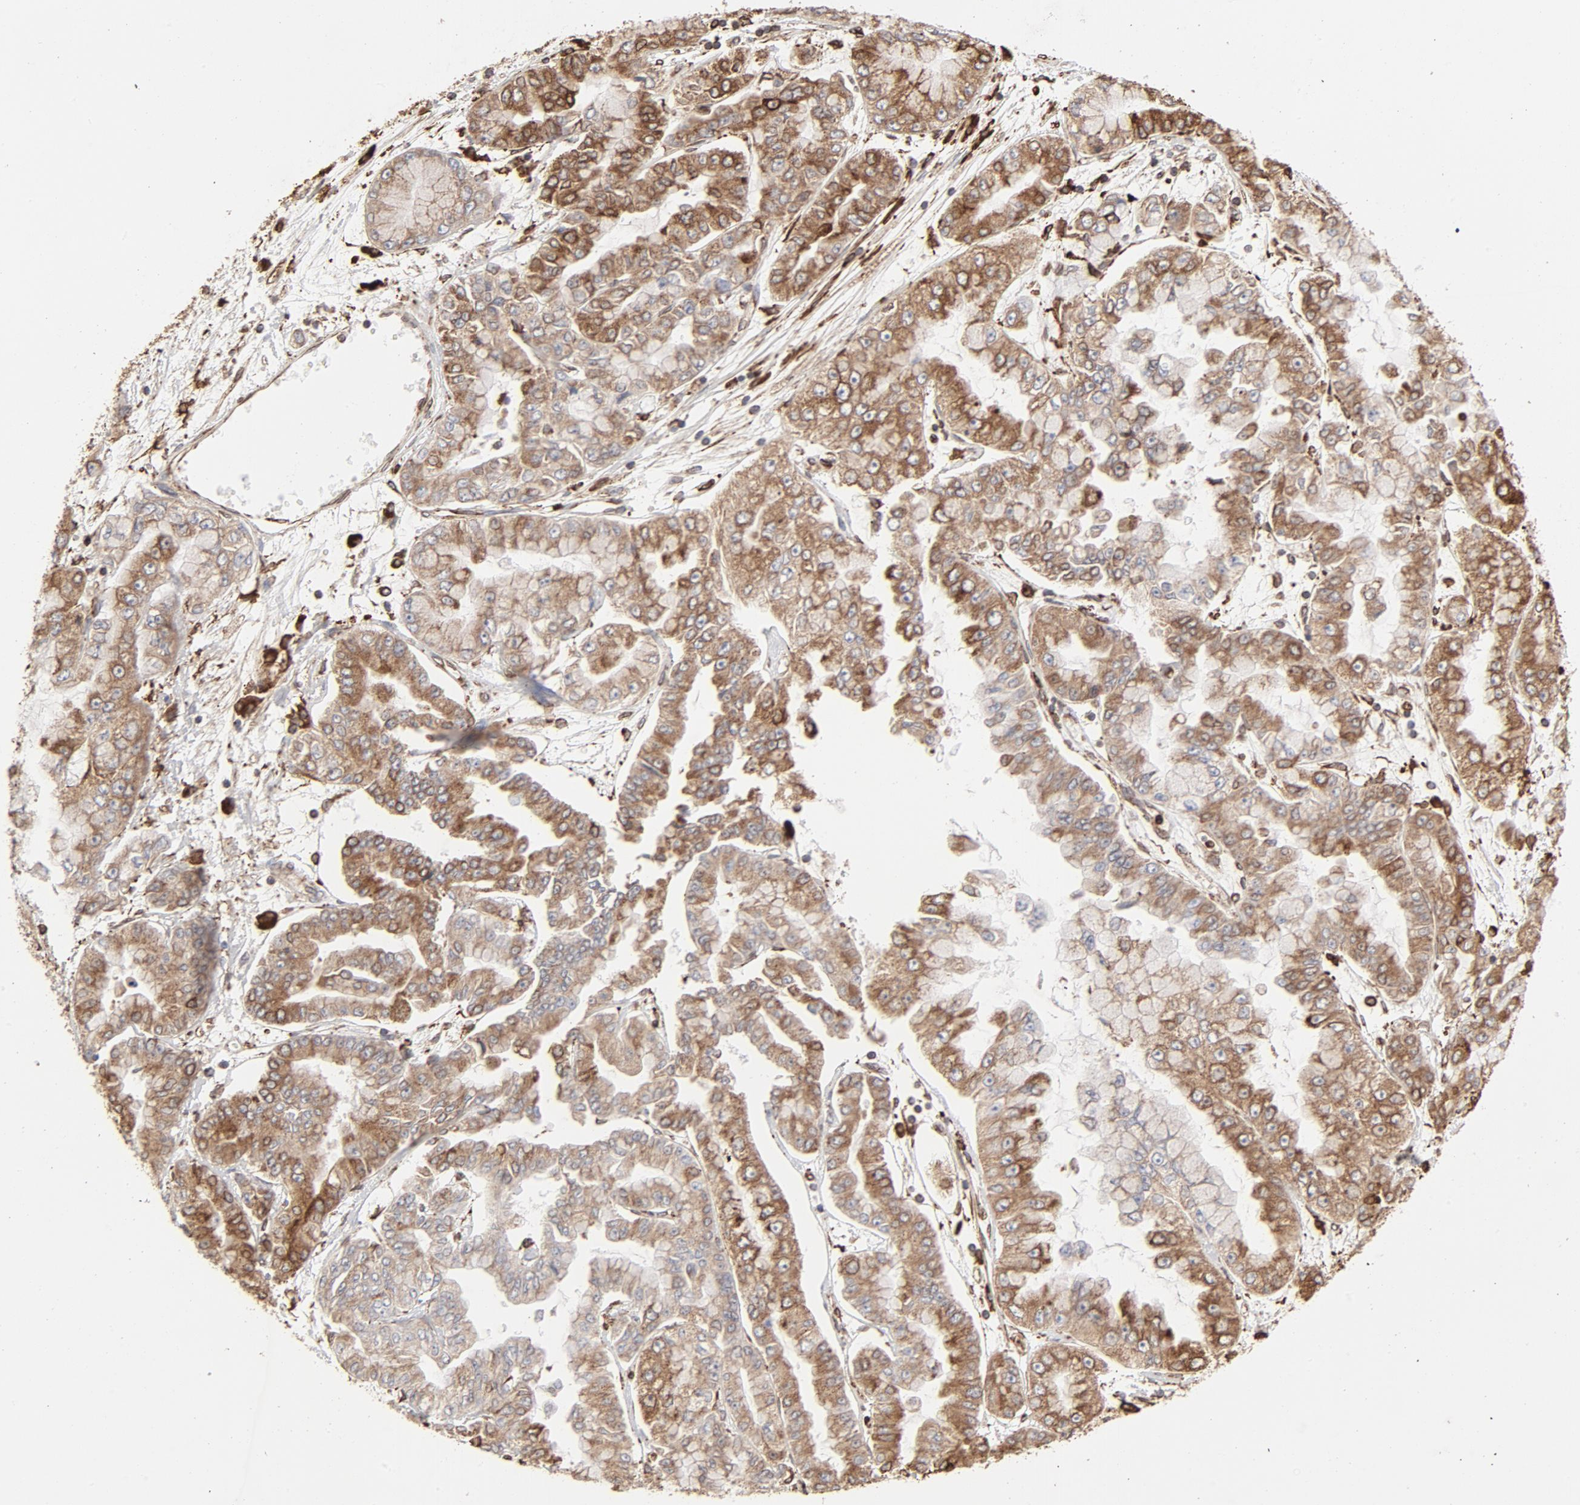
{"staining": {"intensity": "moderate", "quantity": ">75%", "location": "cytoplasmic/membranous"}, "tissue": "liver cancer", "cell_type": "Tumor cells", "image_type": "cancer", "snomed": [{"axis": "morphology", "description": "Cholangiocarcinoma"}, {"axis": "topography", "description": "Liver"}], "caption": "This image reveals immunohistochemistry staining of human liver cancer (cholangiocarcinoma), with medium moderate cytoplasmic/membranous positivity in about >75% of tumor cells.", "gene": "CANX", "patient": {"sex": "female", "age": 79}}